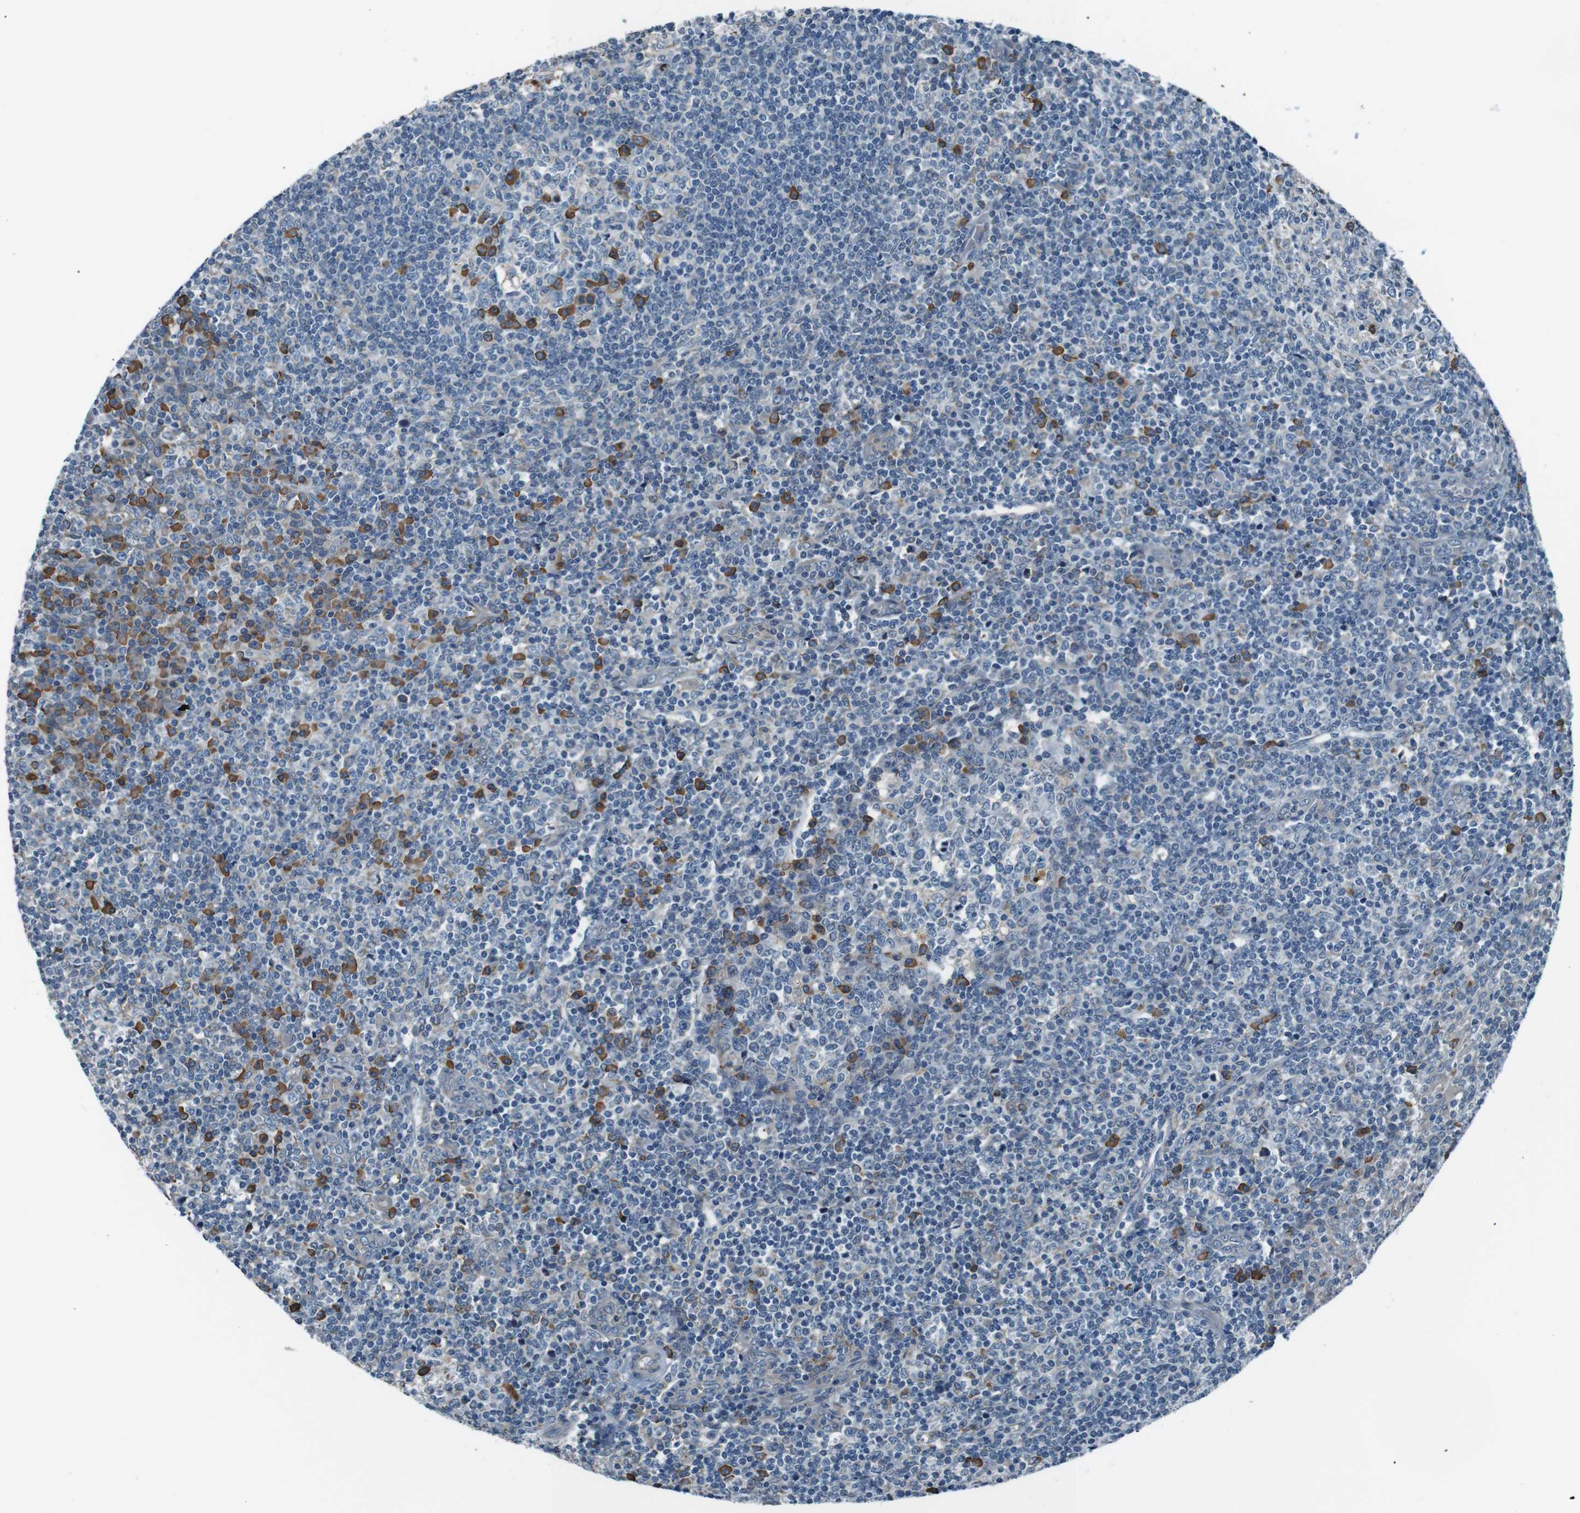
{"staining": {"intensity": "weak", "quantity": "25%-75%", "location": "cytoplasmic/membranous"}, "tissue": "tonsil", "cell_type": "Germinal center cells", "image_type": "normal", "snomed": [{"axis": "morphology", "description": "Normal tissue, NOS"}, {"axis": "topography", "description": "Tonsil"}], "caption": "Germinal center cells reveal low levels of weak cytoplasmic/membranous expression in about 25%-75% of cells in unremarkable human tonsil.", "gene": "SIGMAR1", "patient": {"sex": "female", "age": 19}}